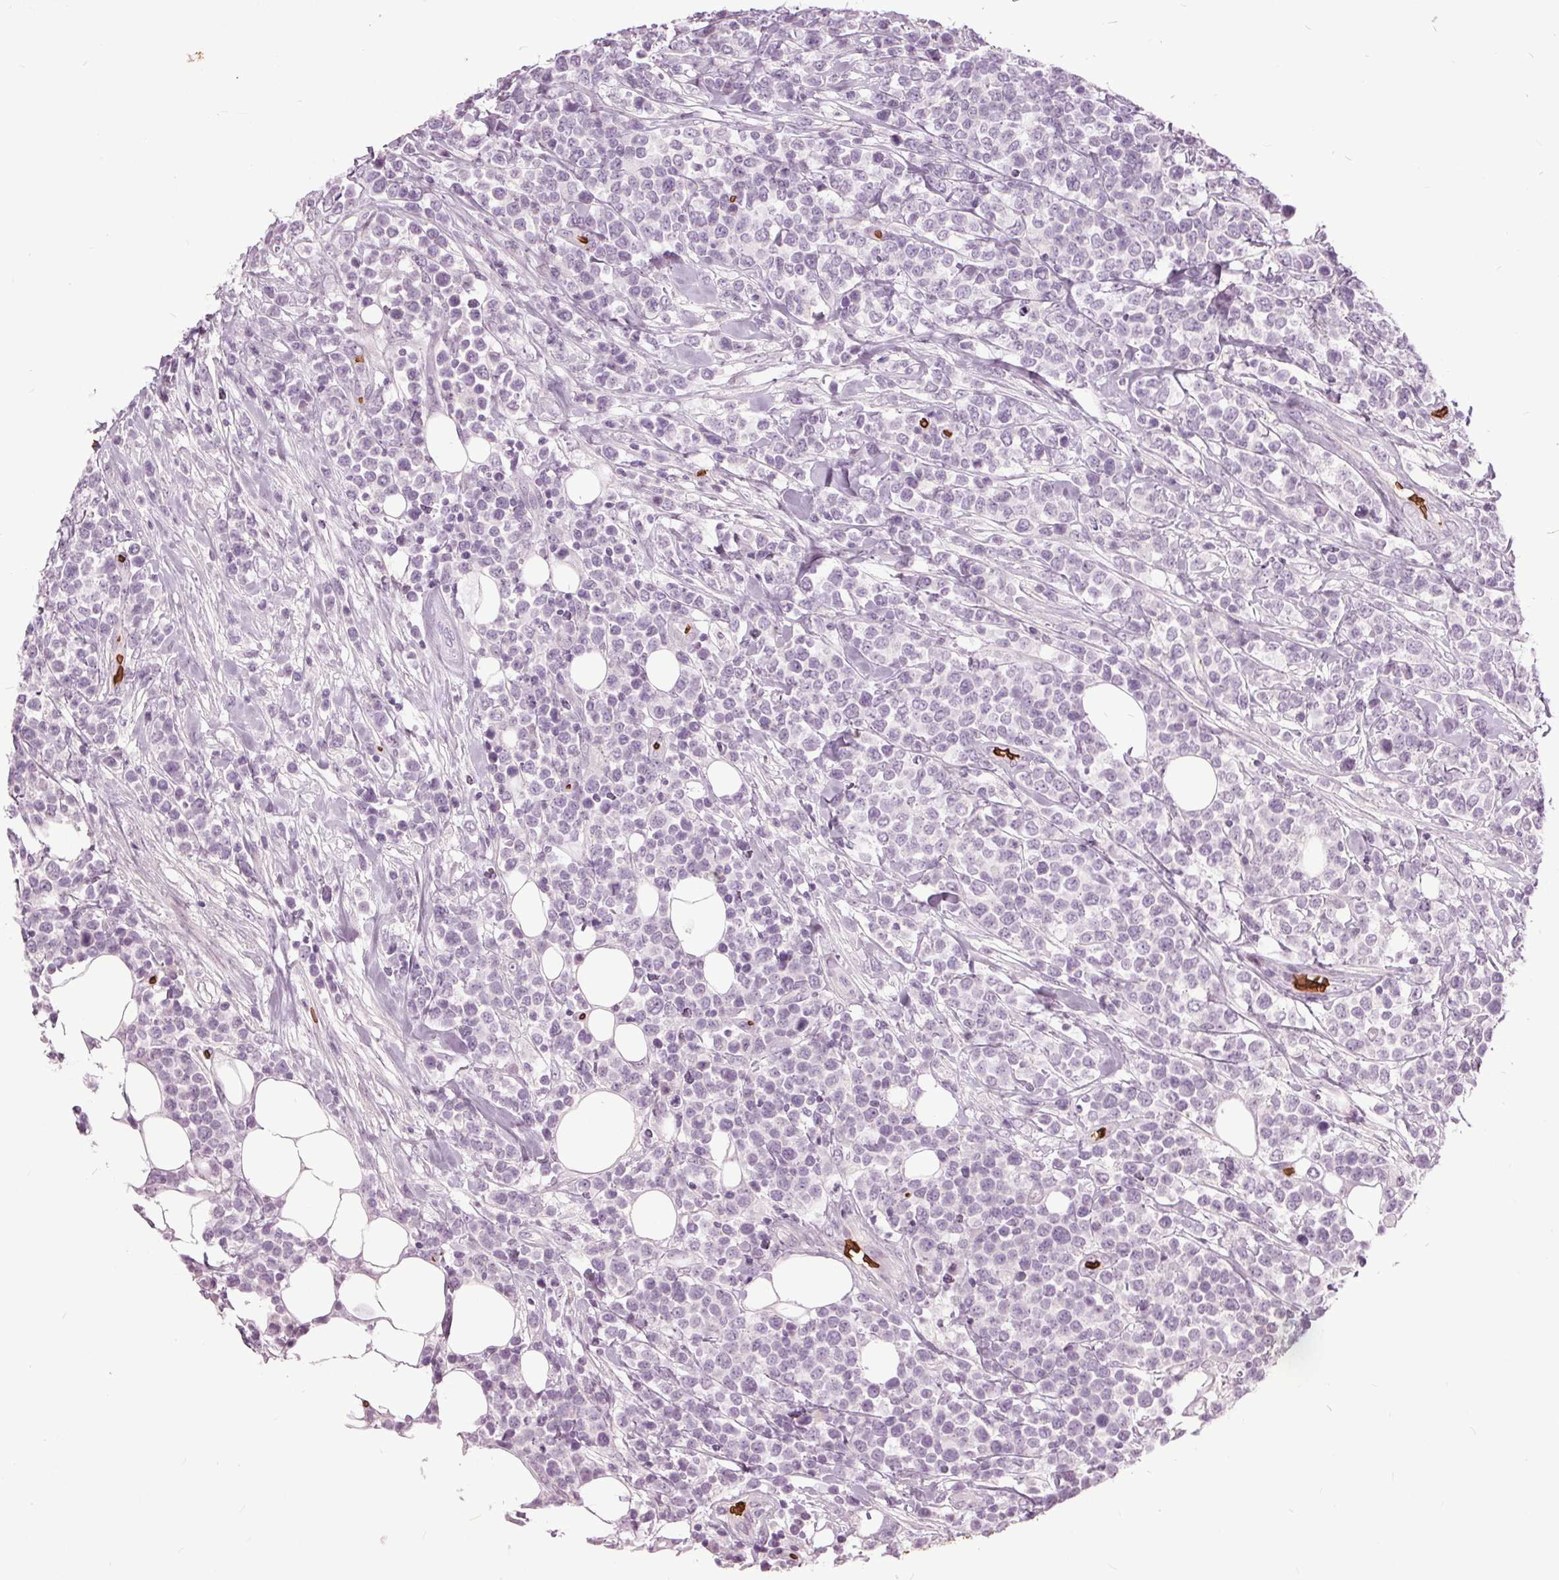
{"staining": {"intensity": "negative", "quantity": "none", "location": "none"}, "tissue": "lymphoma", "cell_type": "Tumor cells", "image_type": "cancer", "snomed": [{"axis": "morphology", "description": "Malignant lymphoma, non-Hodgkin's type, High grade"}, {"axis": "topography", "description": "Soft tissue"}], "caption": "There is no significant positivity in tumor cells of lymphoma. (DAB (3,3'-diaminobenzidine) immunohistochemistry (IHC) with hematoxylin counter stain).", "gene": "SLC4A1", "patient": {"sex": "female", "age": 56}}